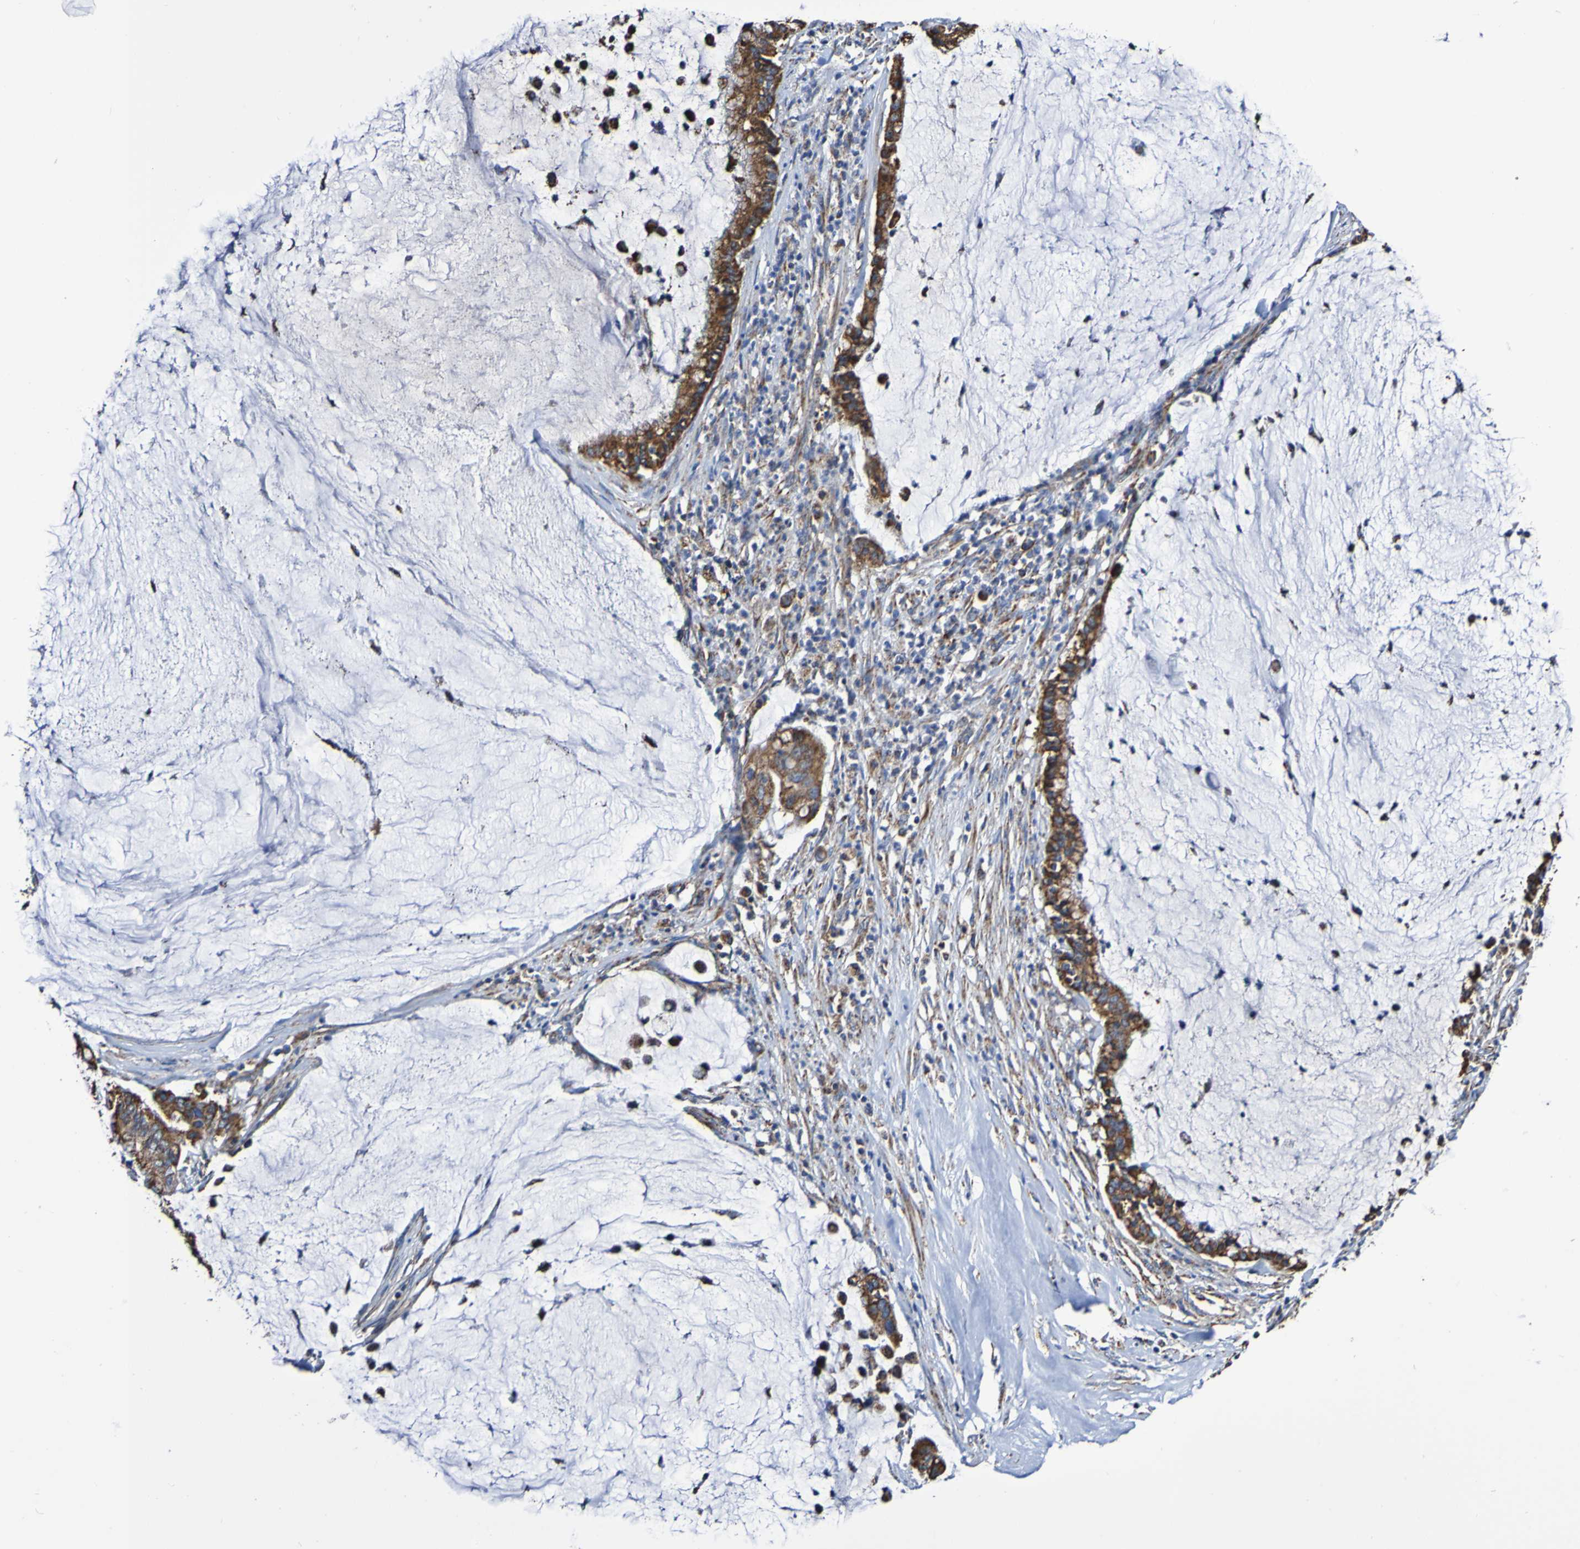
{"staining": {"intensity": "strong", "quantity": ">75%", "location": "cytoplasmic/membranous"}, "tissue": "pancreatic cancer", "cell_type": "Tumor cells", "image_type": "cancer", "snomed": [{"axis": "morphology", "description": "Adenocarcinoma, NOS"}, {"axis": "topography", "description": "Pancreas"}], "caption": "Immunohistochemistry of human pancreatic adenocarcinoma shows high levels of strong cytoplasmic/membranous positivity in about >75% of tumor cells.", "gene": "IL18R1", "patient": {"sex": "male", "age": 41}}